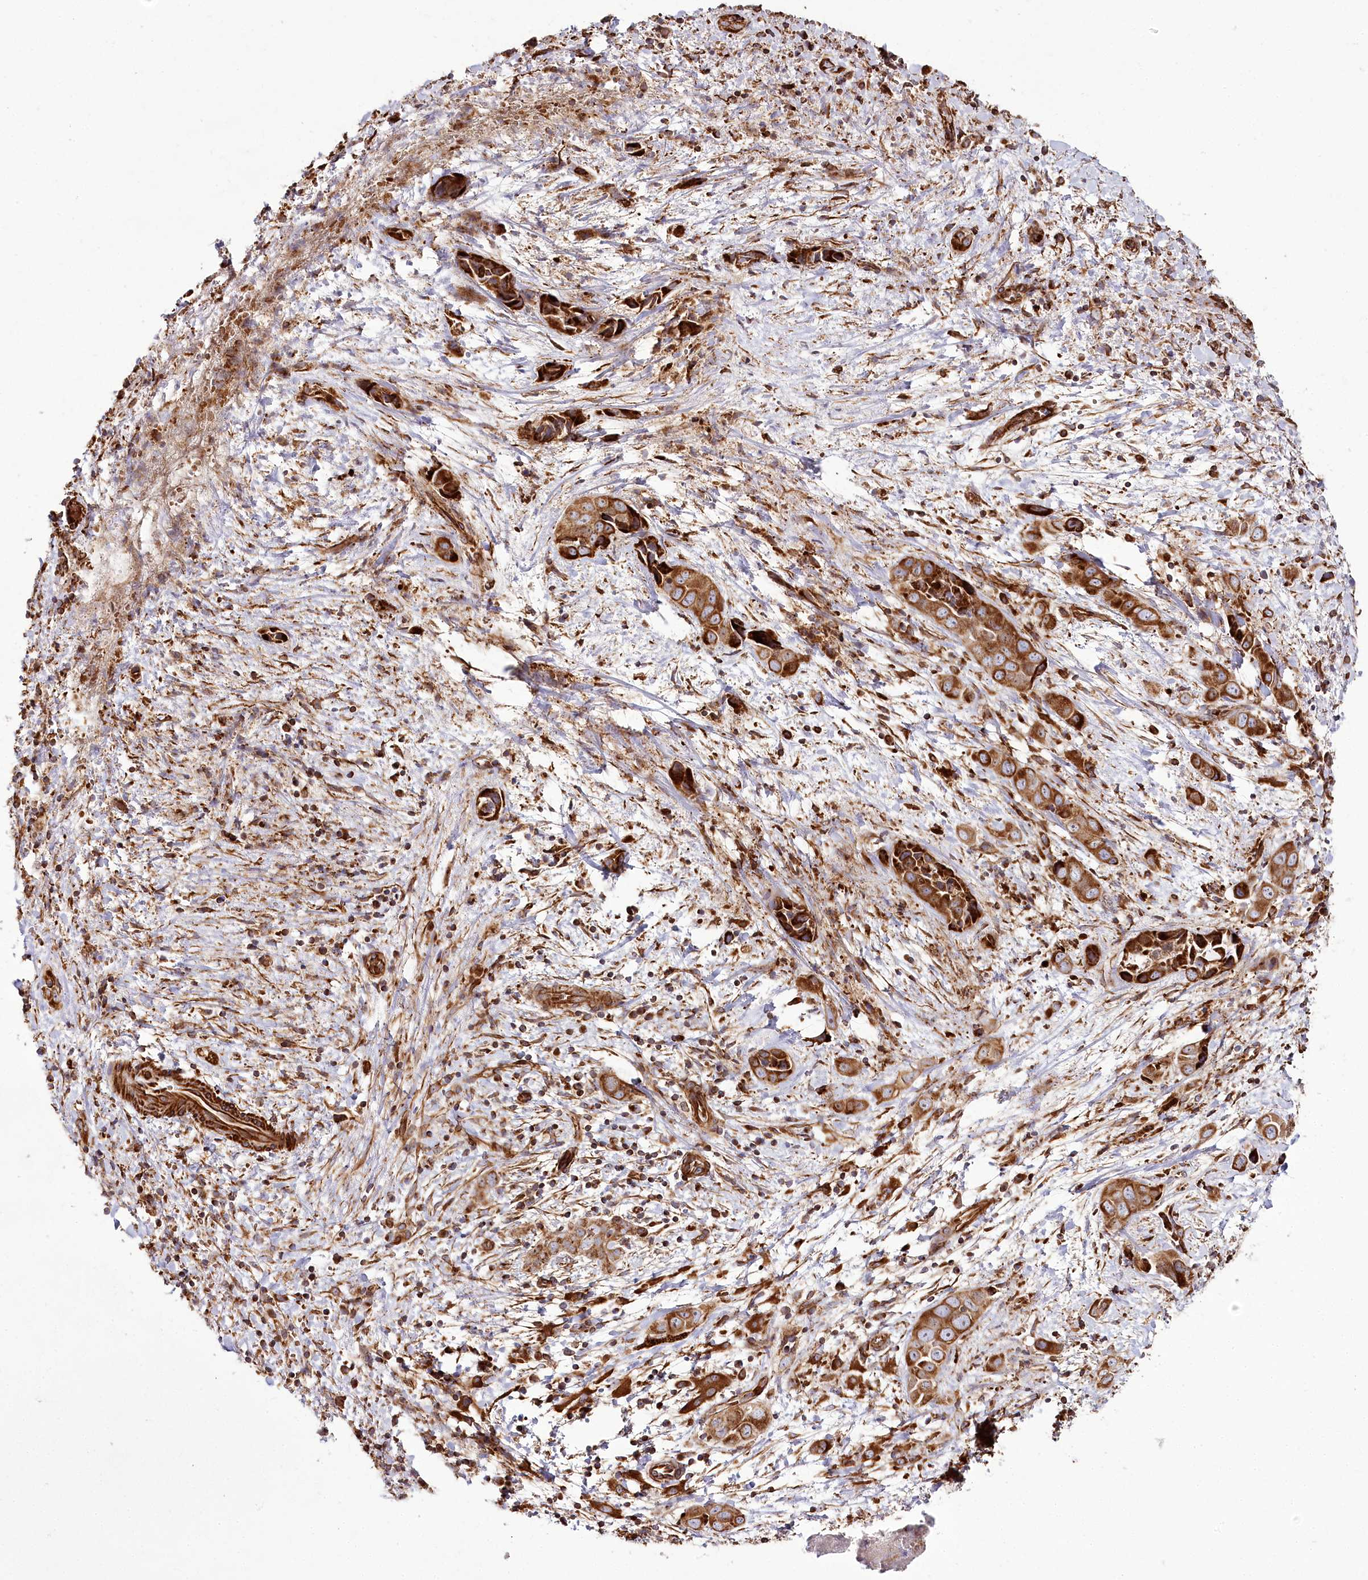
{"staining": {"intensity": "strong", "quantity": ">75%", "location": "cytoplasmic/membranous"}, "tissue": "liver cancer", "cell_type": "Tumor cells", "image_type": "cancer", "snomed": [{"axis": "morphology", "description": "Cholangiocarcinoma"}, {"axis": "topography", "description": "Liver"}], "caption": "Liver cancer (cholangiocarcinoma) tissue reveals strong cytoplasmic/membranous expression in about >75% of tumor cells, visualized by immunohistochemistry. (Stains: DAB (3,3'-diaminobenzidine) in brown, nuclei in blue, Microscopy: brightfield microscopy at high magnification).", "gene": "THUMPD3", "patient": {"sex": "female", "age": 52}}